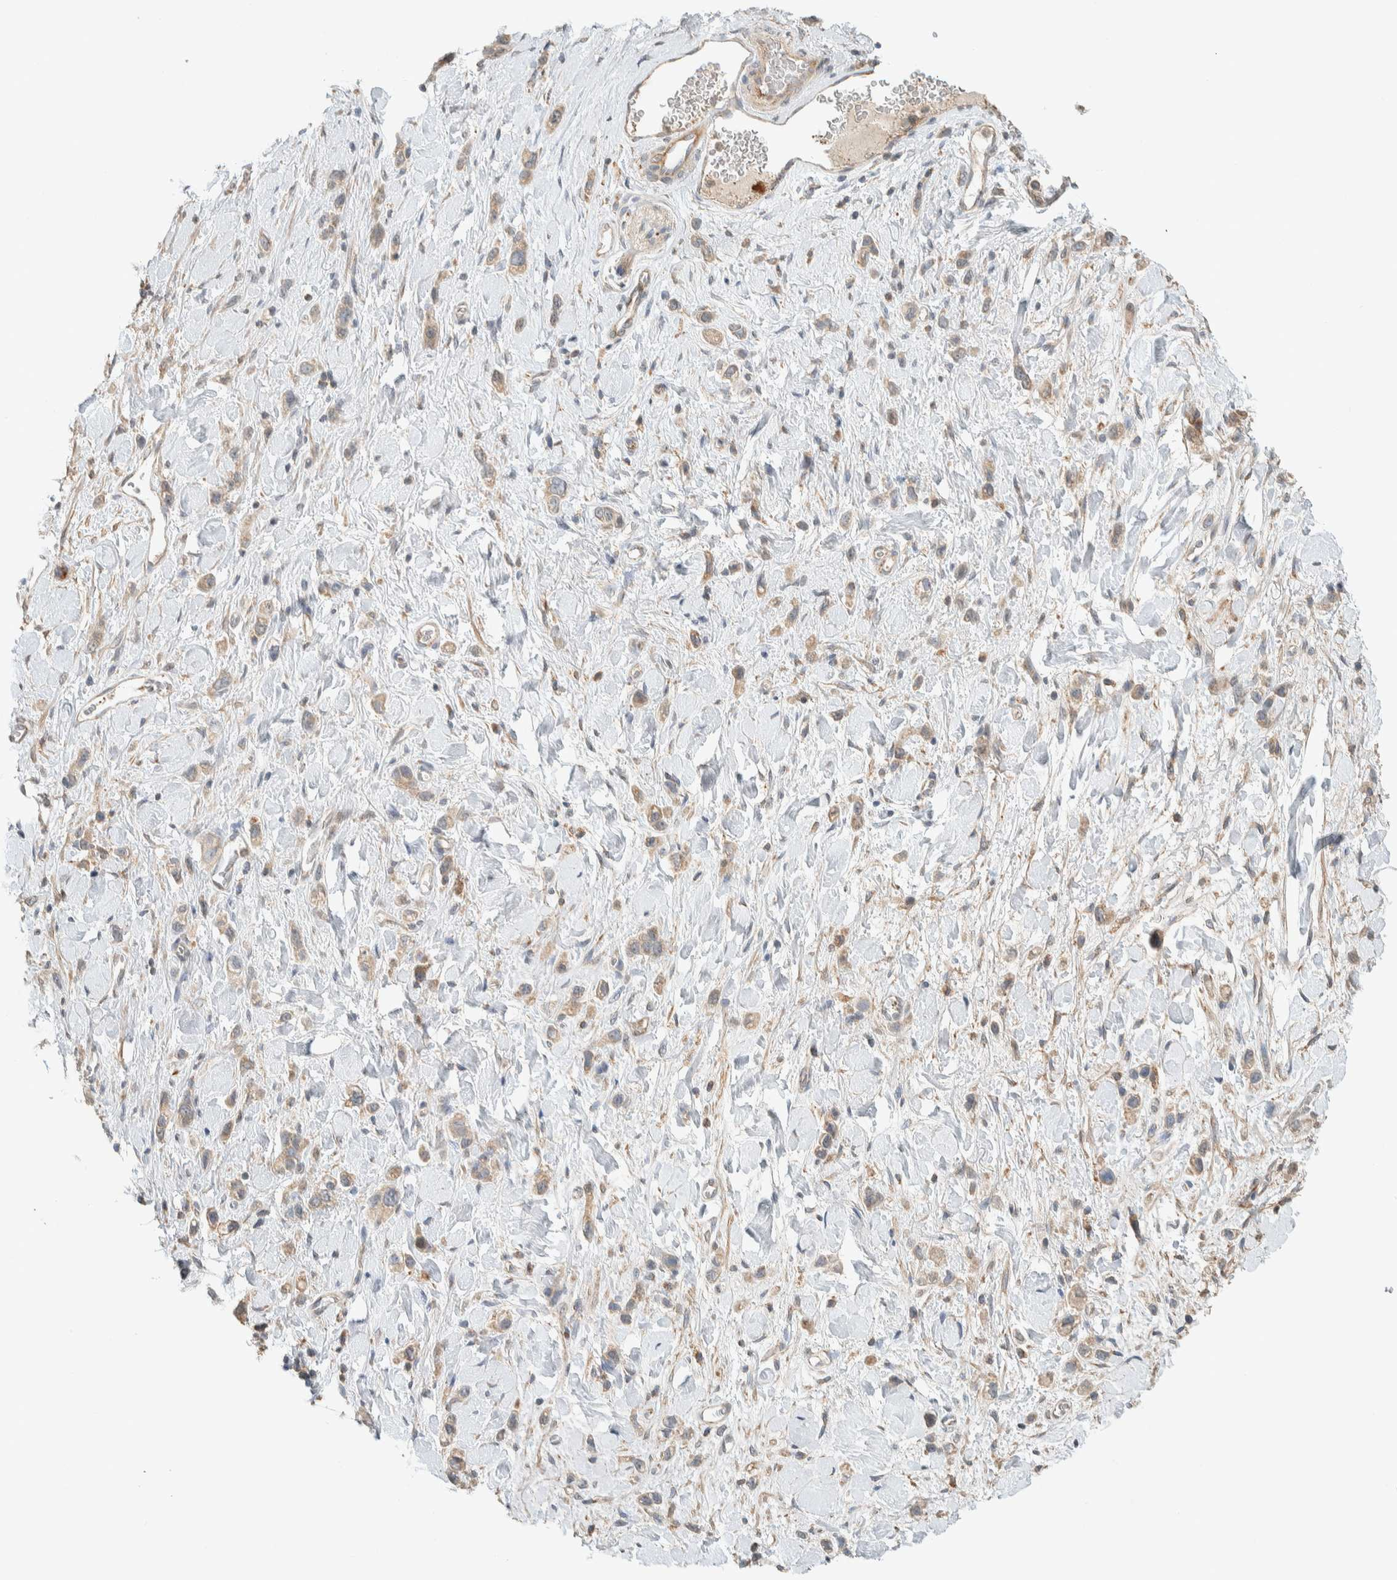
{"staining": {"intensity": "weak", "quantity": ">75%", "location": "cytoplasmic/membranous"}, "tissue": "stomach cancer", "cell_type": "Tumor cells", "image_type": "cancer", "snomed": [{"axis": "morphology", "description": "Adenocarcinoma, NOS"}, {"axis": "topography", "description": "Stomach"}], "caption": "Immunohistochemistry (IHC) micrograph of neoplastic tissue: adenocarcinoma (stomach) stained using IHC demonstrates low levels of weak protein expression localized specifically in the cytoplasmic/membranous of tumor cells, appearing as a cytoplasmic/membranous brown color.", "gene": "PDE7B", "patient": {"sex": "female", "age": 65}}